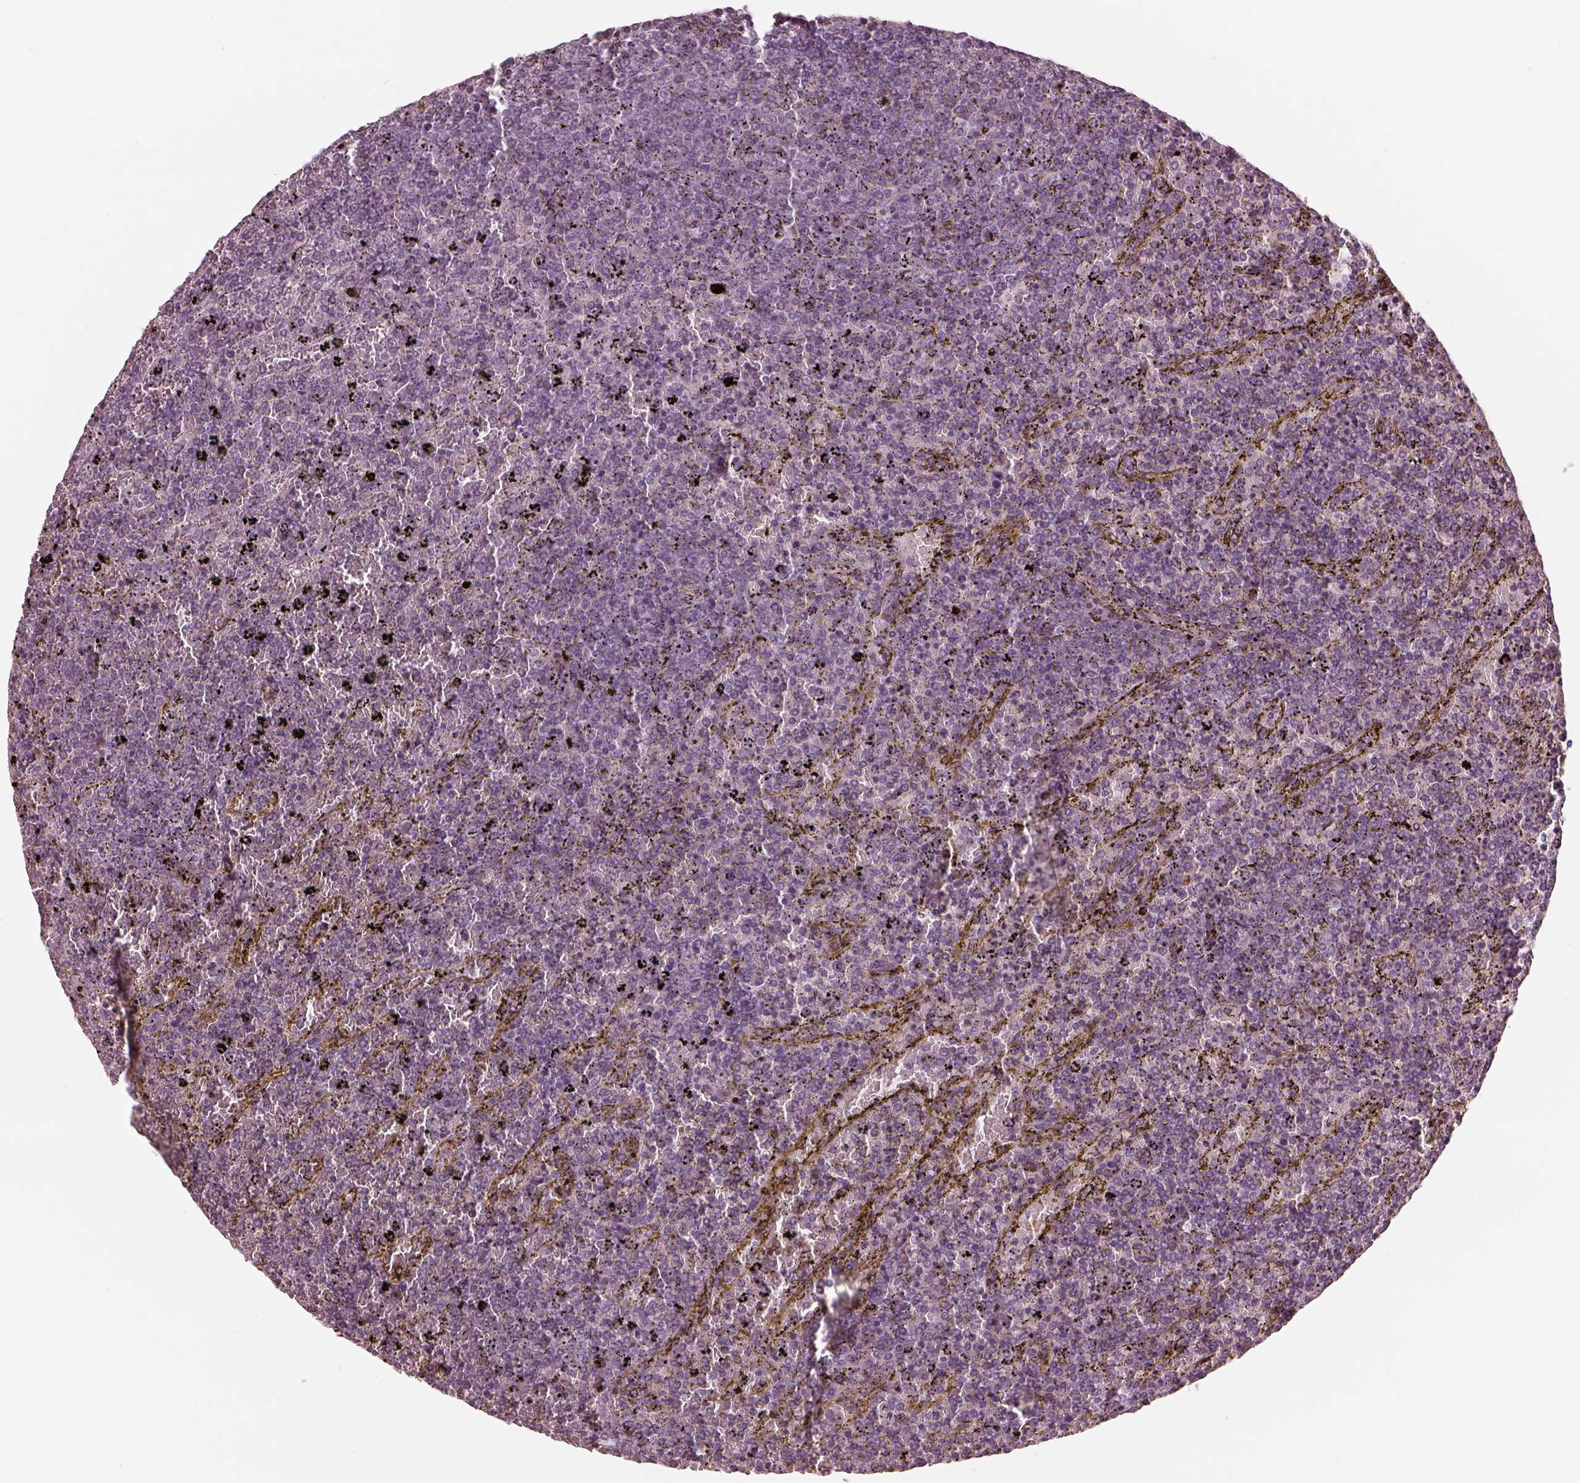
{"staining": {"intensity": "negative", "quantity": "none", "location": "none"}, "tissue": "lymphoma", "cell_type": "Tumor cells", "image_type": "cancer", "snomed": [{"axis": "morphology", "description": "Malignant lymphoma, non-Hodgkin's type, Low grade"}, {"axis": "topography", "description": "Spleen"}], "caption": "Tumor cells show no significant protein positivity in lymphoma.", "gene": "RSPH9", "patient": {"sex": "female", "age": 77}}